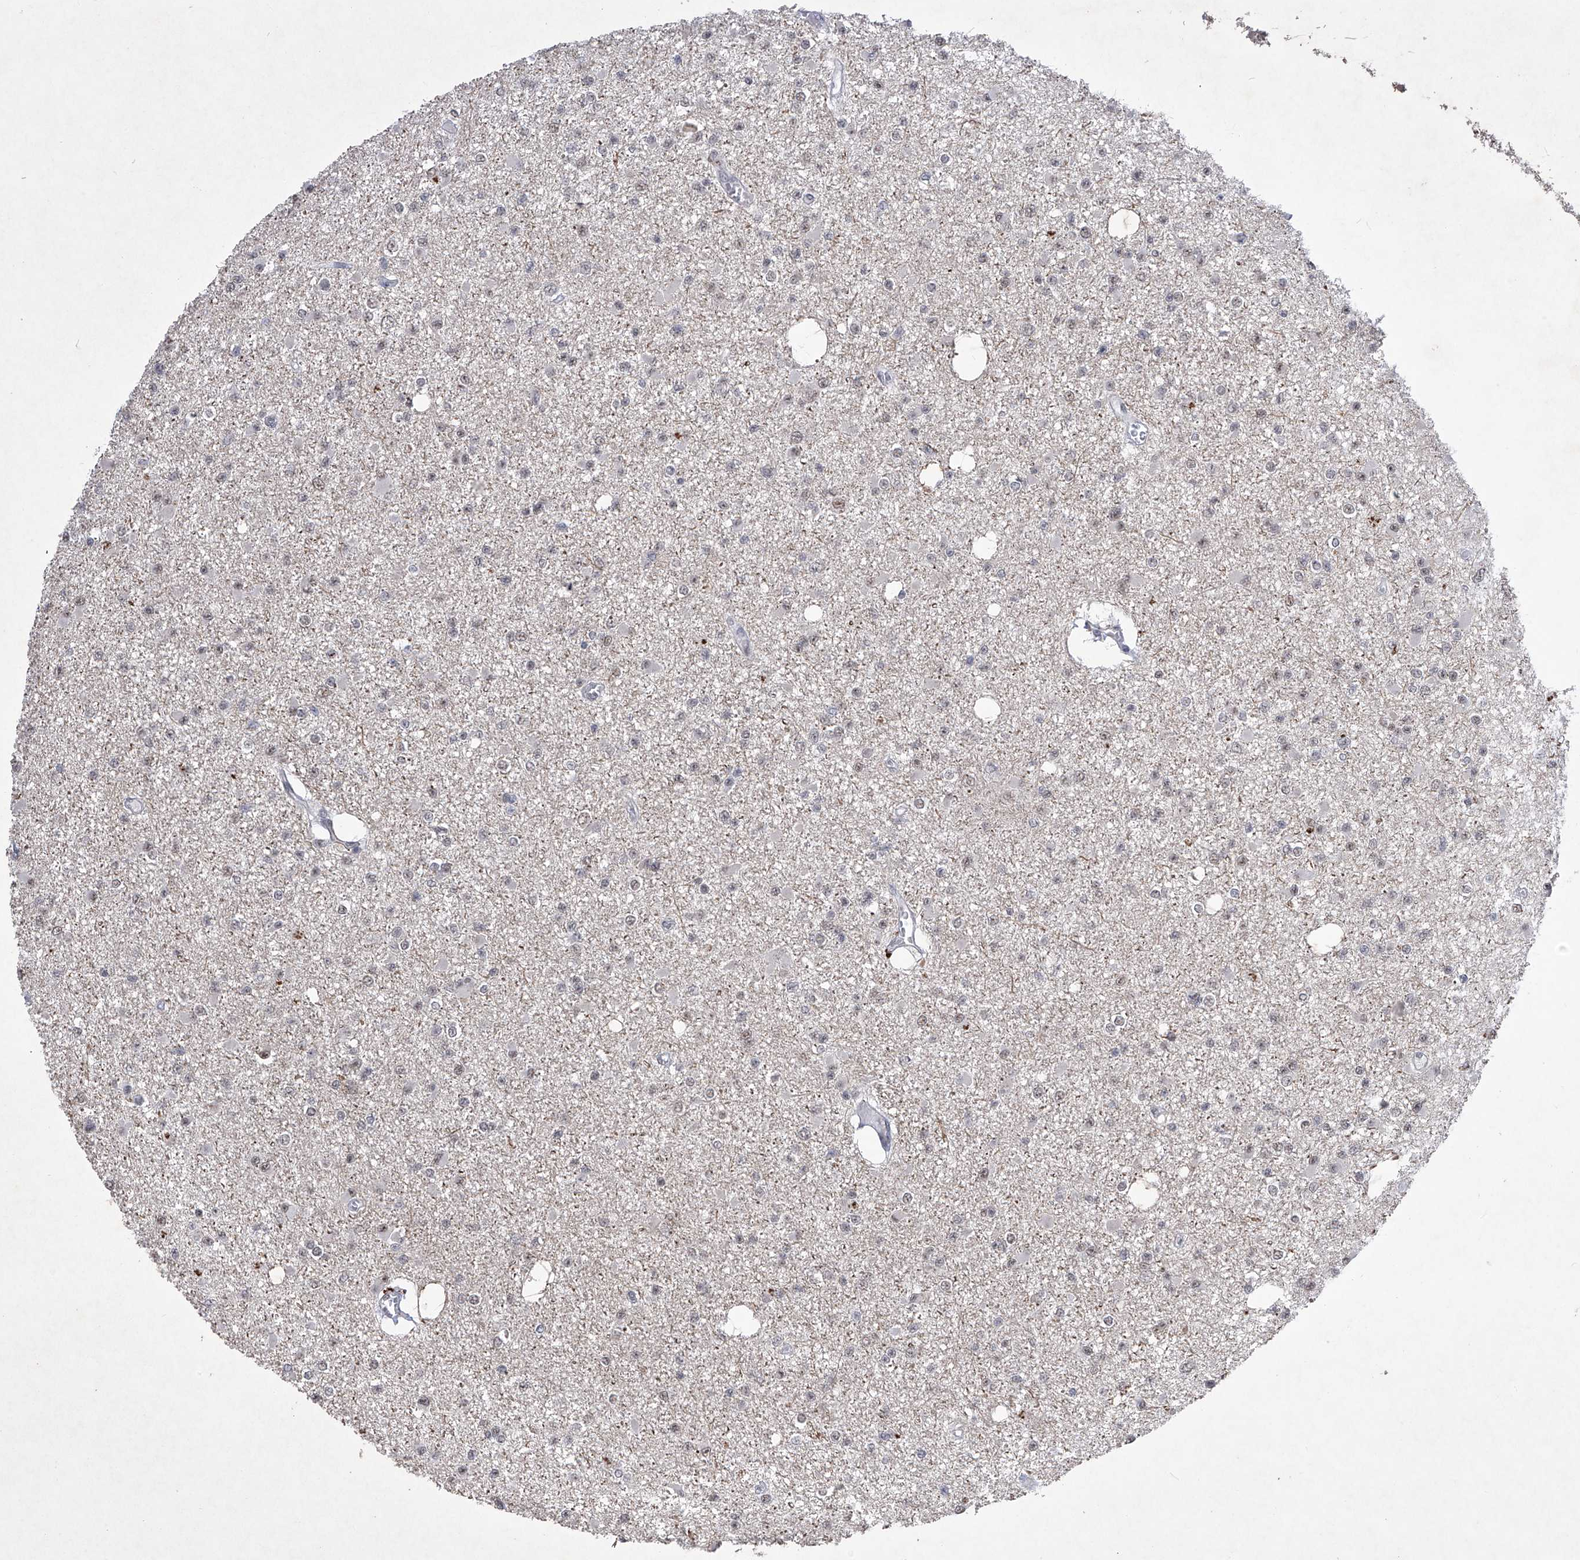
{"staining": {"intensity": "weak", "quantity": "<25%", "location": "nuclear"}, "tissue": "glioma", "cell_type": "Tumor cells", "image_type": "cancer", "snomed": [{"axis": "morphology", "description": "Glioma, malignant, Low grade"}, {"axis": "topography", "description": "Brain"}], "caption": "This is an immunohistochemistry (IHC) image of human glioma. There is no expression in tumor cells.", "gene": "NFATC4", "patient": {"sex": "female", "age": 22}}